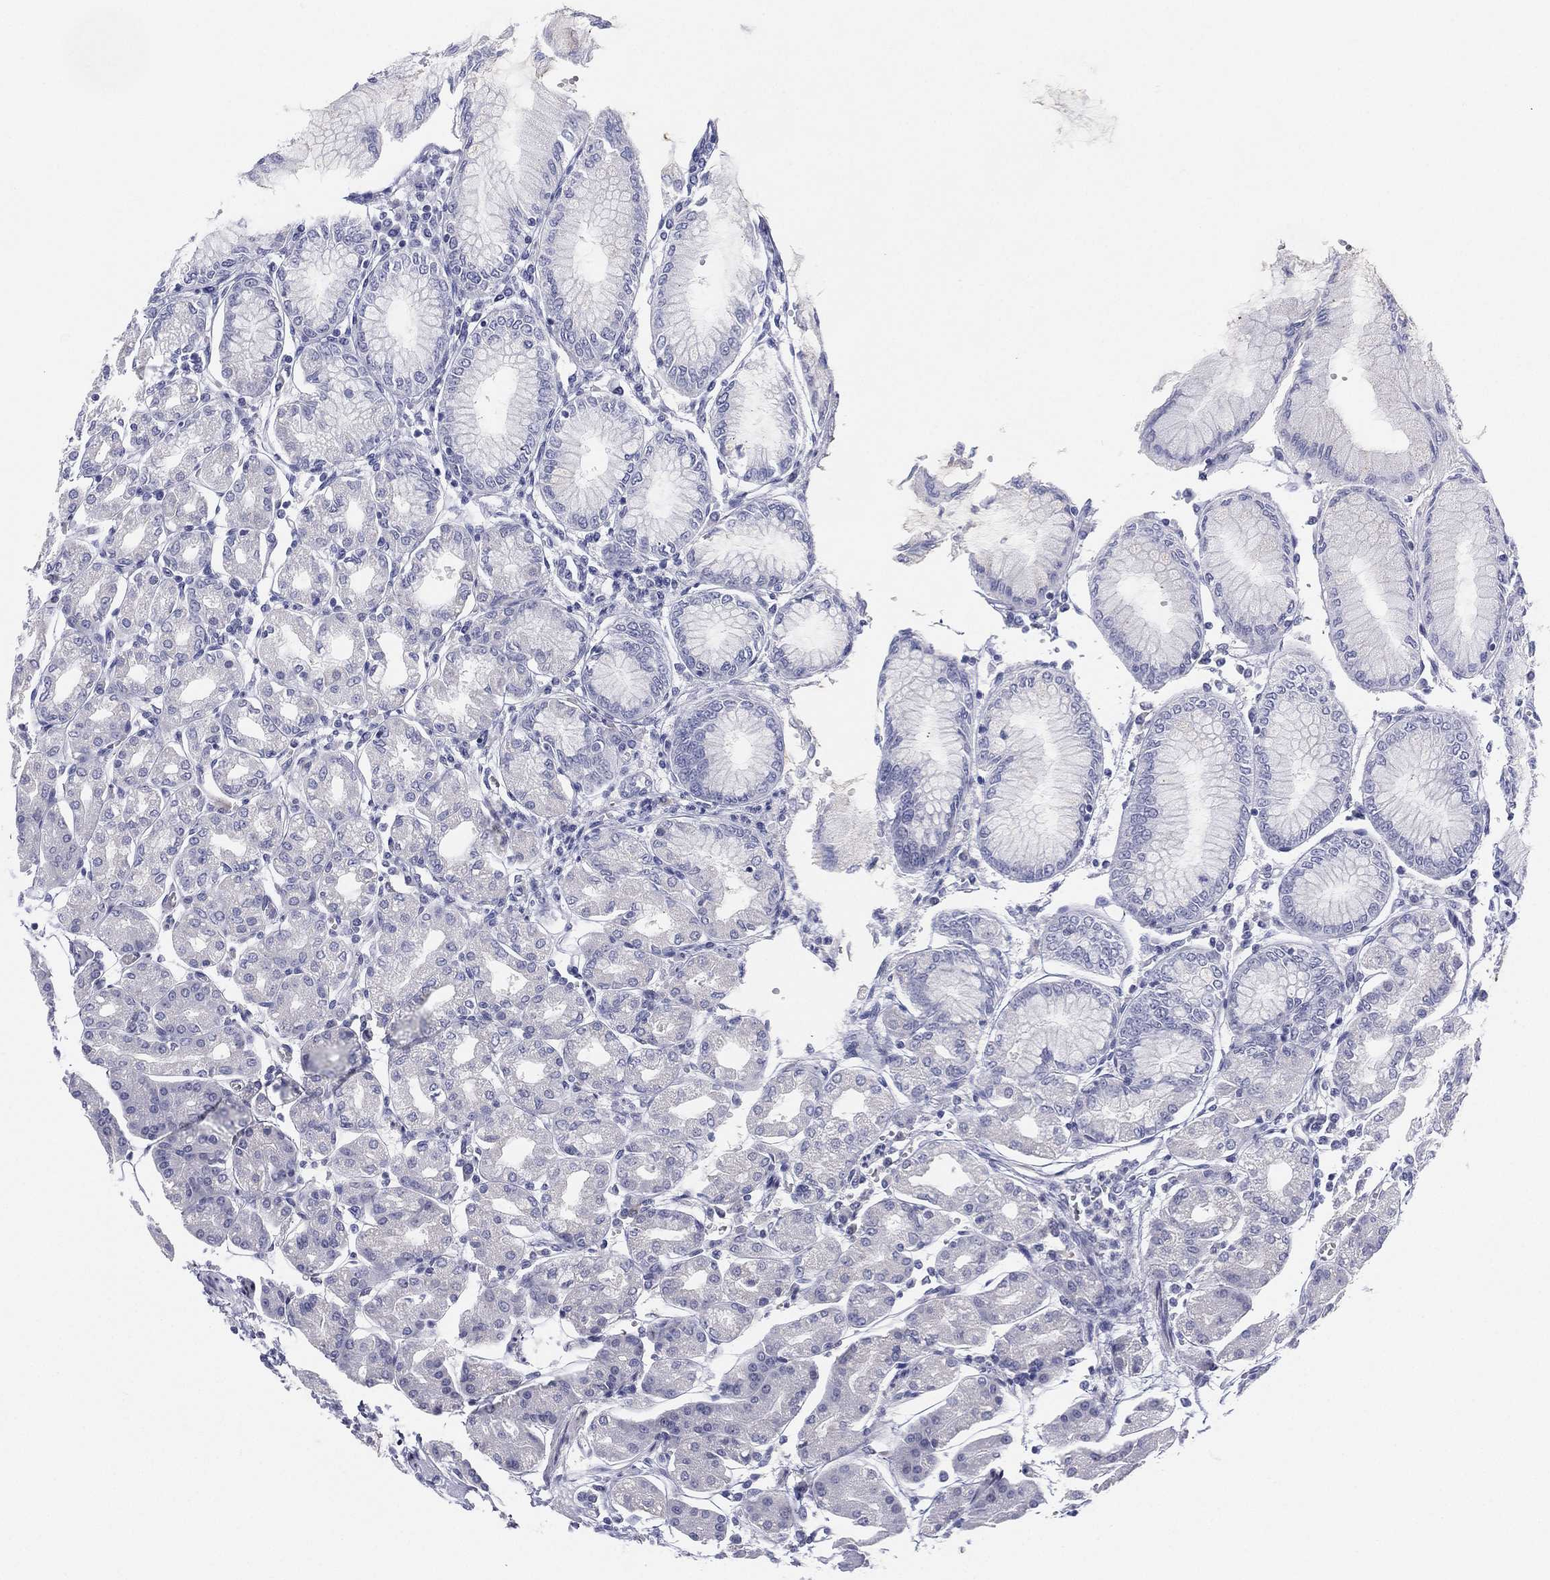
{"staining": {"intensity": "negative", "quantity": "none", "location": "none"}, "tissue": "stomach", "cell_type": "Glandular cells", "image_type": "normal", "snomed": [{"axis": "morphology", "description": "Normal tissue, NOS"}, {"axis": "topography", "description": "Skeletal muscle"}, {"axis": "topography", "description": "Stomach"}], "caption": "A high-resolution micrograph shows immunohistochemistry (IHC) staining of benign stomach, which demonstrates no significant expression in glandular cells.", "gene": "MLF1", "patient": {"sex": "female", "age": 57}}